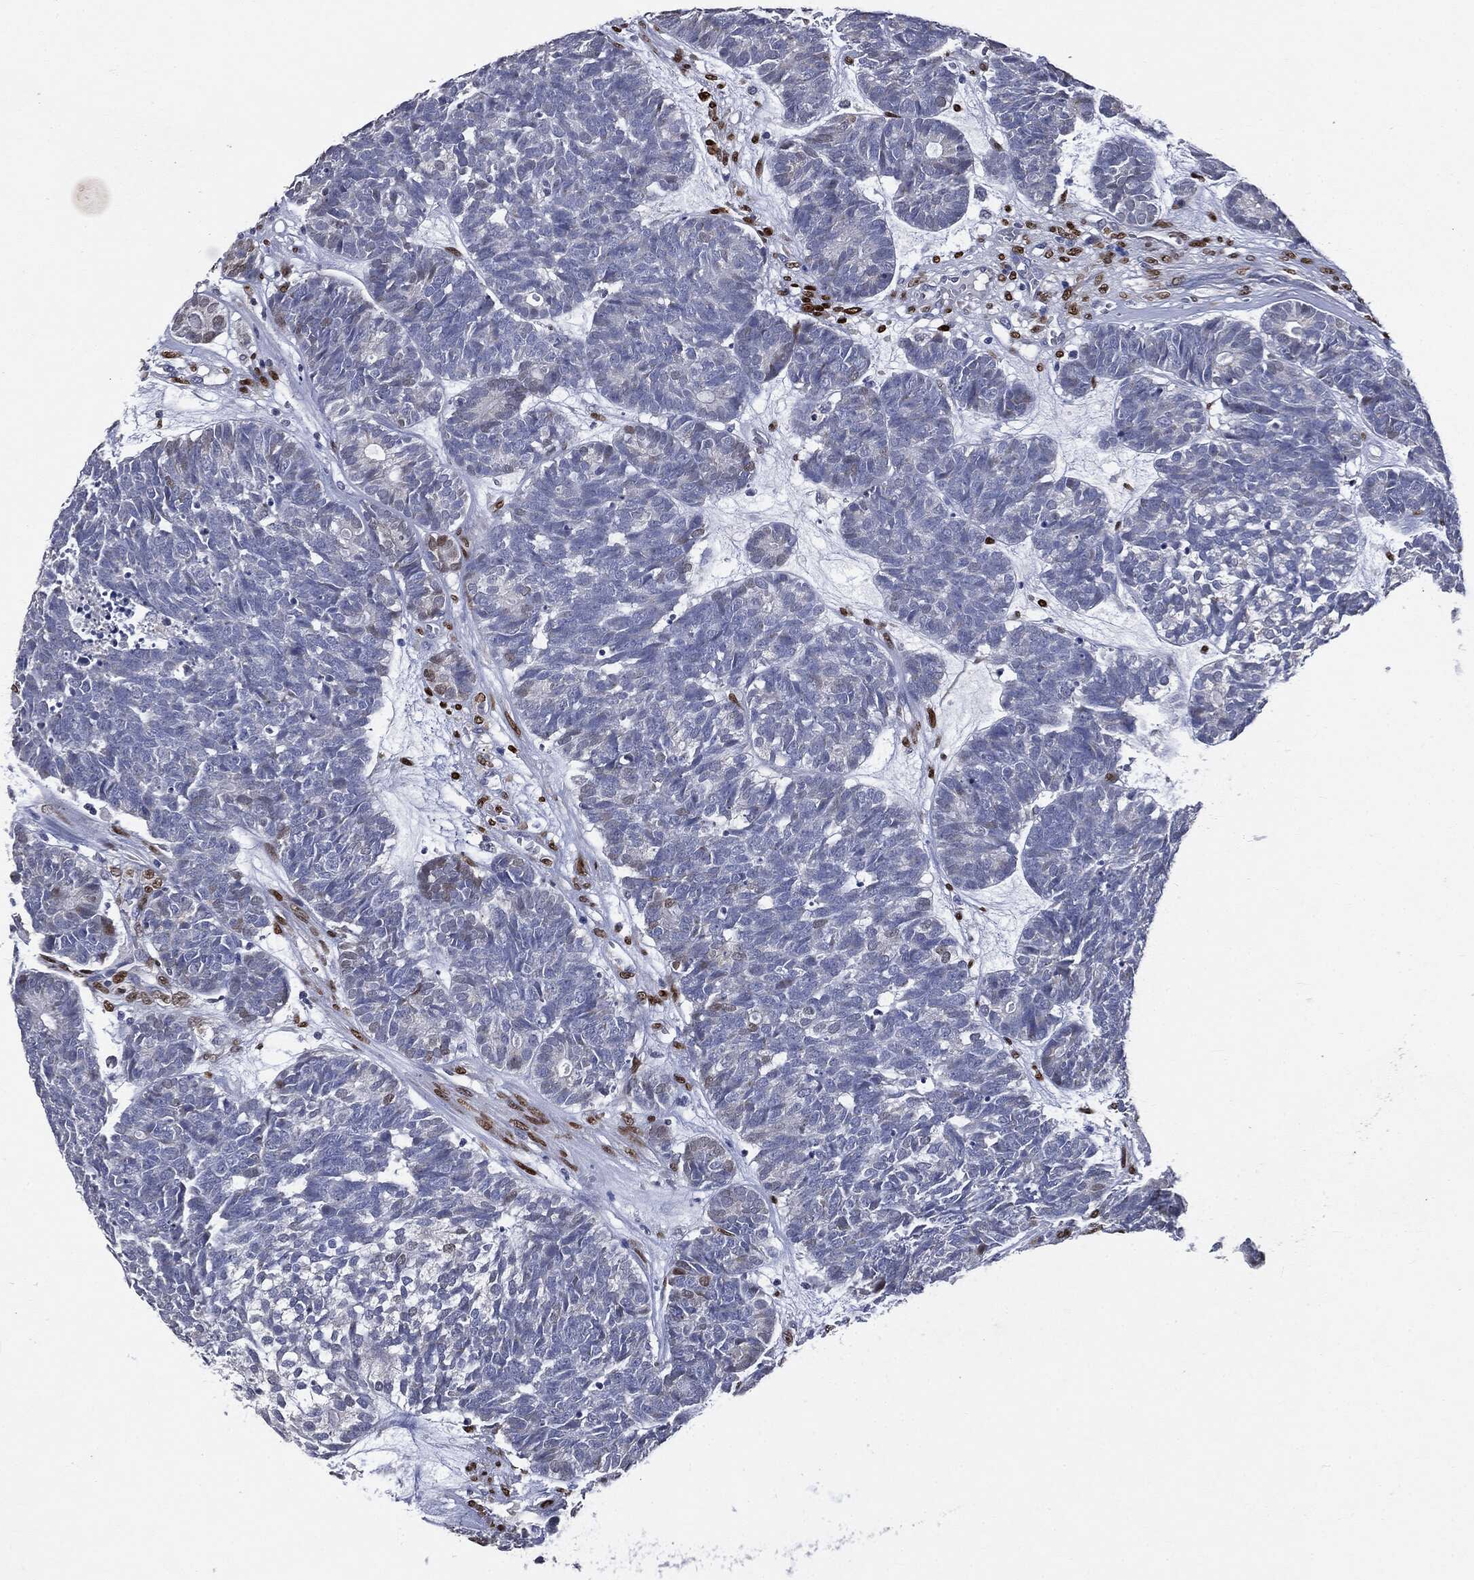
{"staining": {"intensity": "weak", "quantity": "<25%", "location": "nuclear"}, "tissue": "head and neck cancer", "cell_type": "Tumor cells", "image_type": "cancer", "snomed": [{"axis": "morphology", "description": "Adenocarcinoma, NOS"}, {"axis": "topography", "description": "Head-Neck"}], "caption": "An immunohistochemistry micrograph of head and neck adenocarcinoma is shown. There is no staining in tumor cells of head and neck adenocarcinoma.", "gene": "CASD1", "patient": {"sex": "female", "age": 81}}